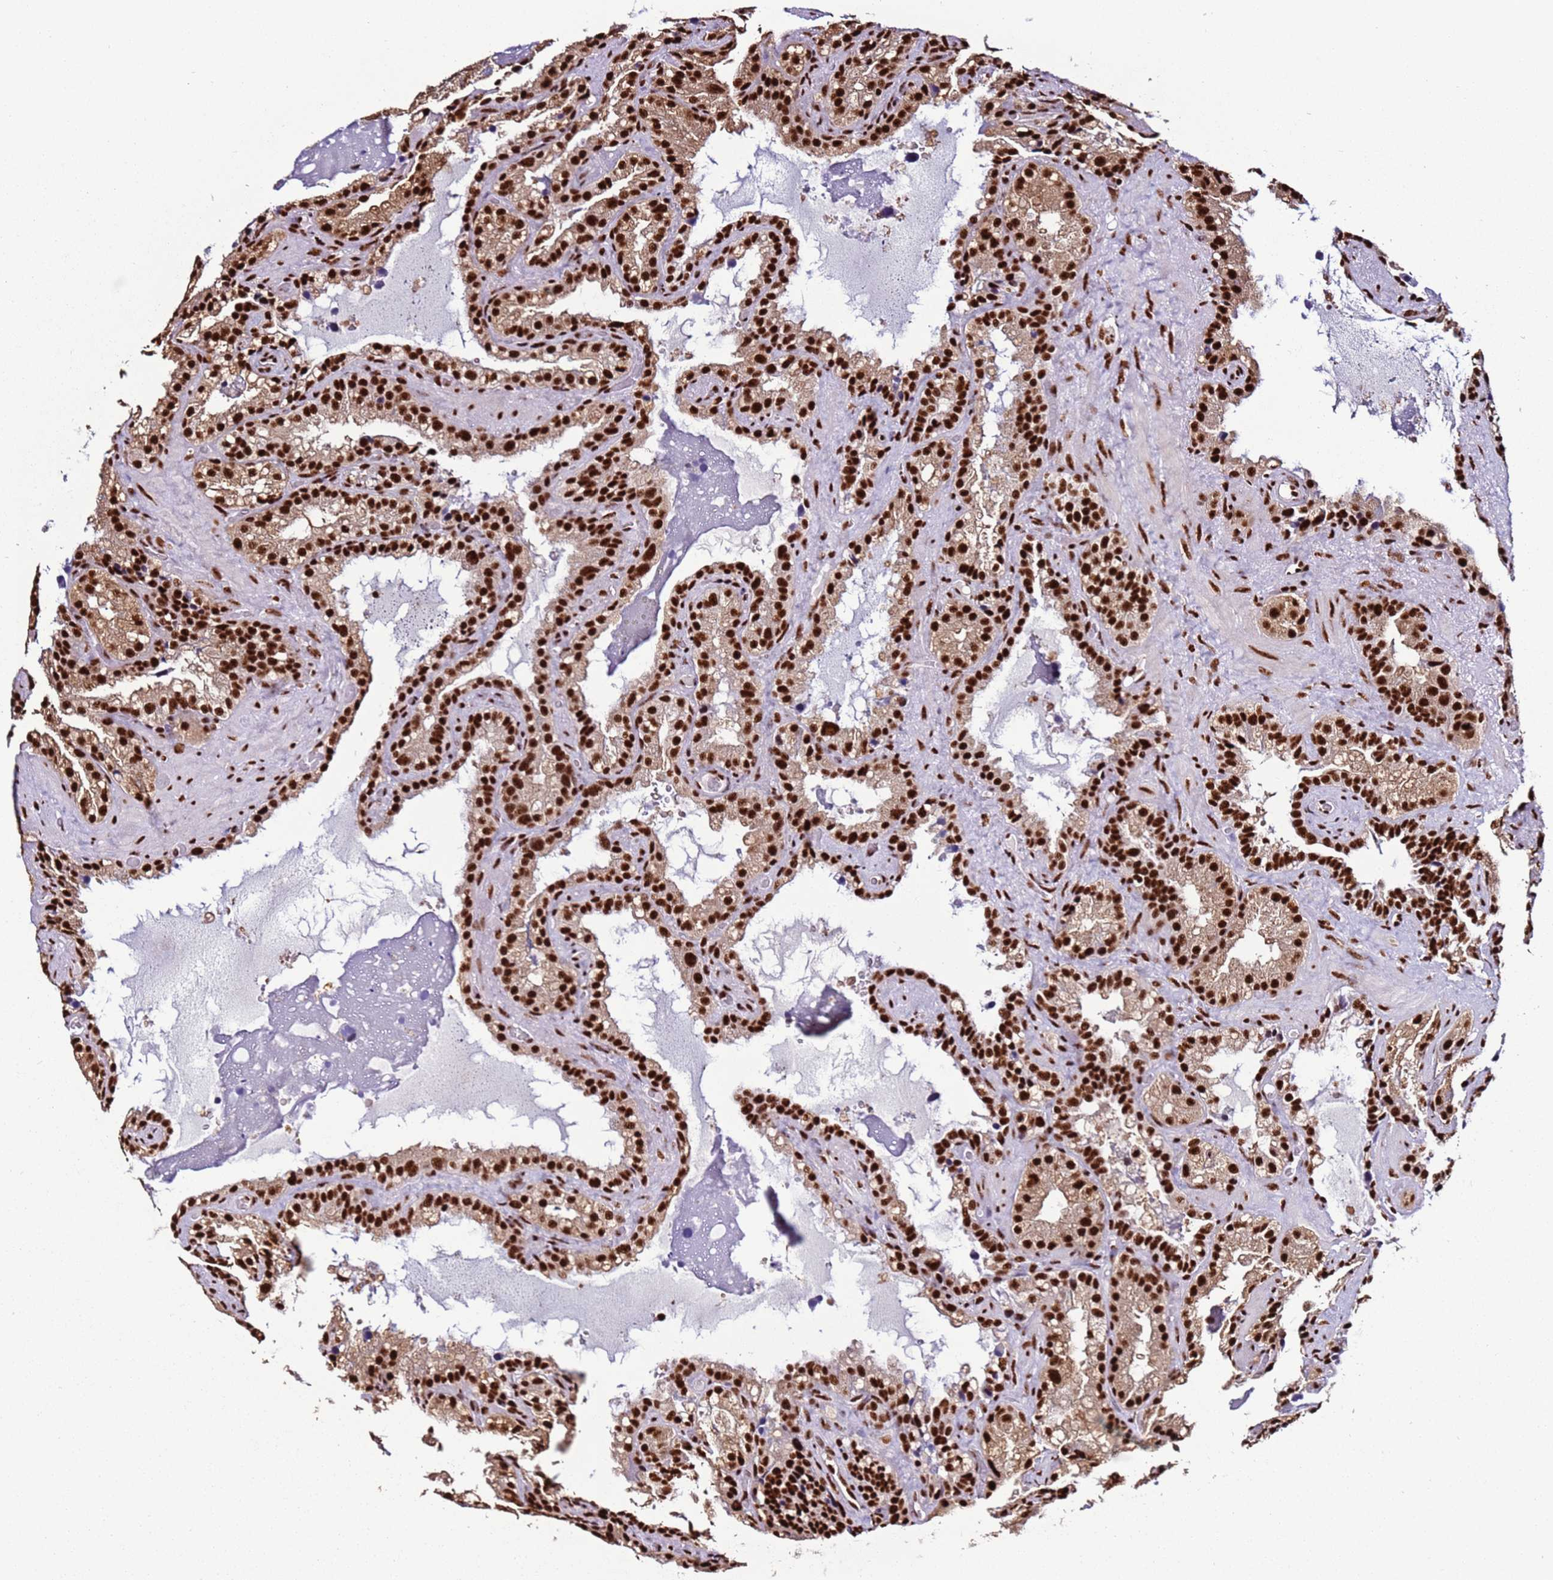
{"staining": {"intensity": "strong", "quantity": ">75%", "location": "nuclear"}, "tissue": "seminal vesicle", "cell_type": "Glandular cells", "image_type": "normal", "snomed": [{"axis": "morphology", "description": "Normal tissue, NOS"}, {"axis": "topography", "description": "Prostate"}, {"axis": "topography", "description": "Seminal veicle"}], "caption": "The histopathology image reveals immunohistochemical staining of normal seminal vesicle. There is strong nuclear positivity is seen in about >75% of glandular cells.", "gene": "C6orf226", "patient": {"sex": "male", "age": 68}}